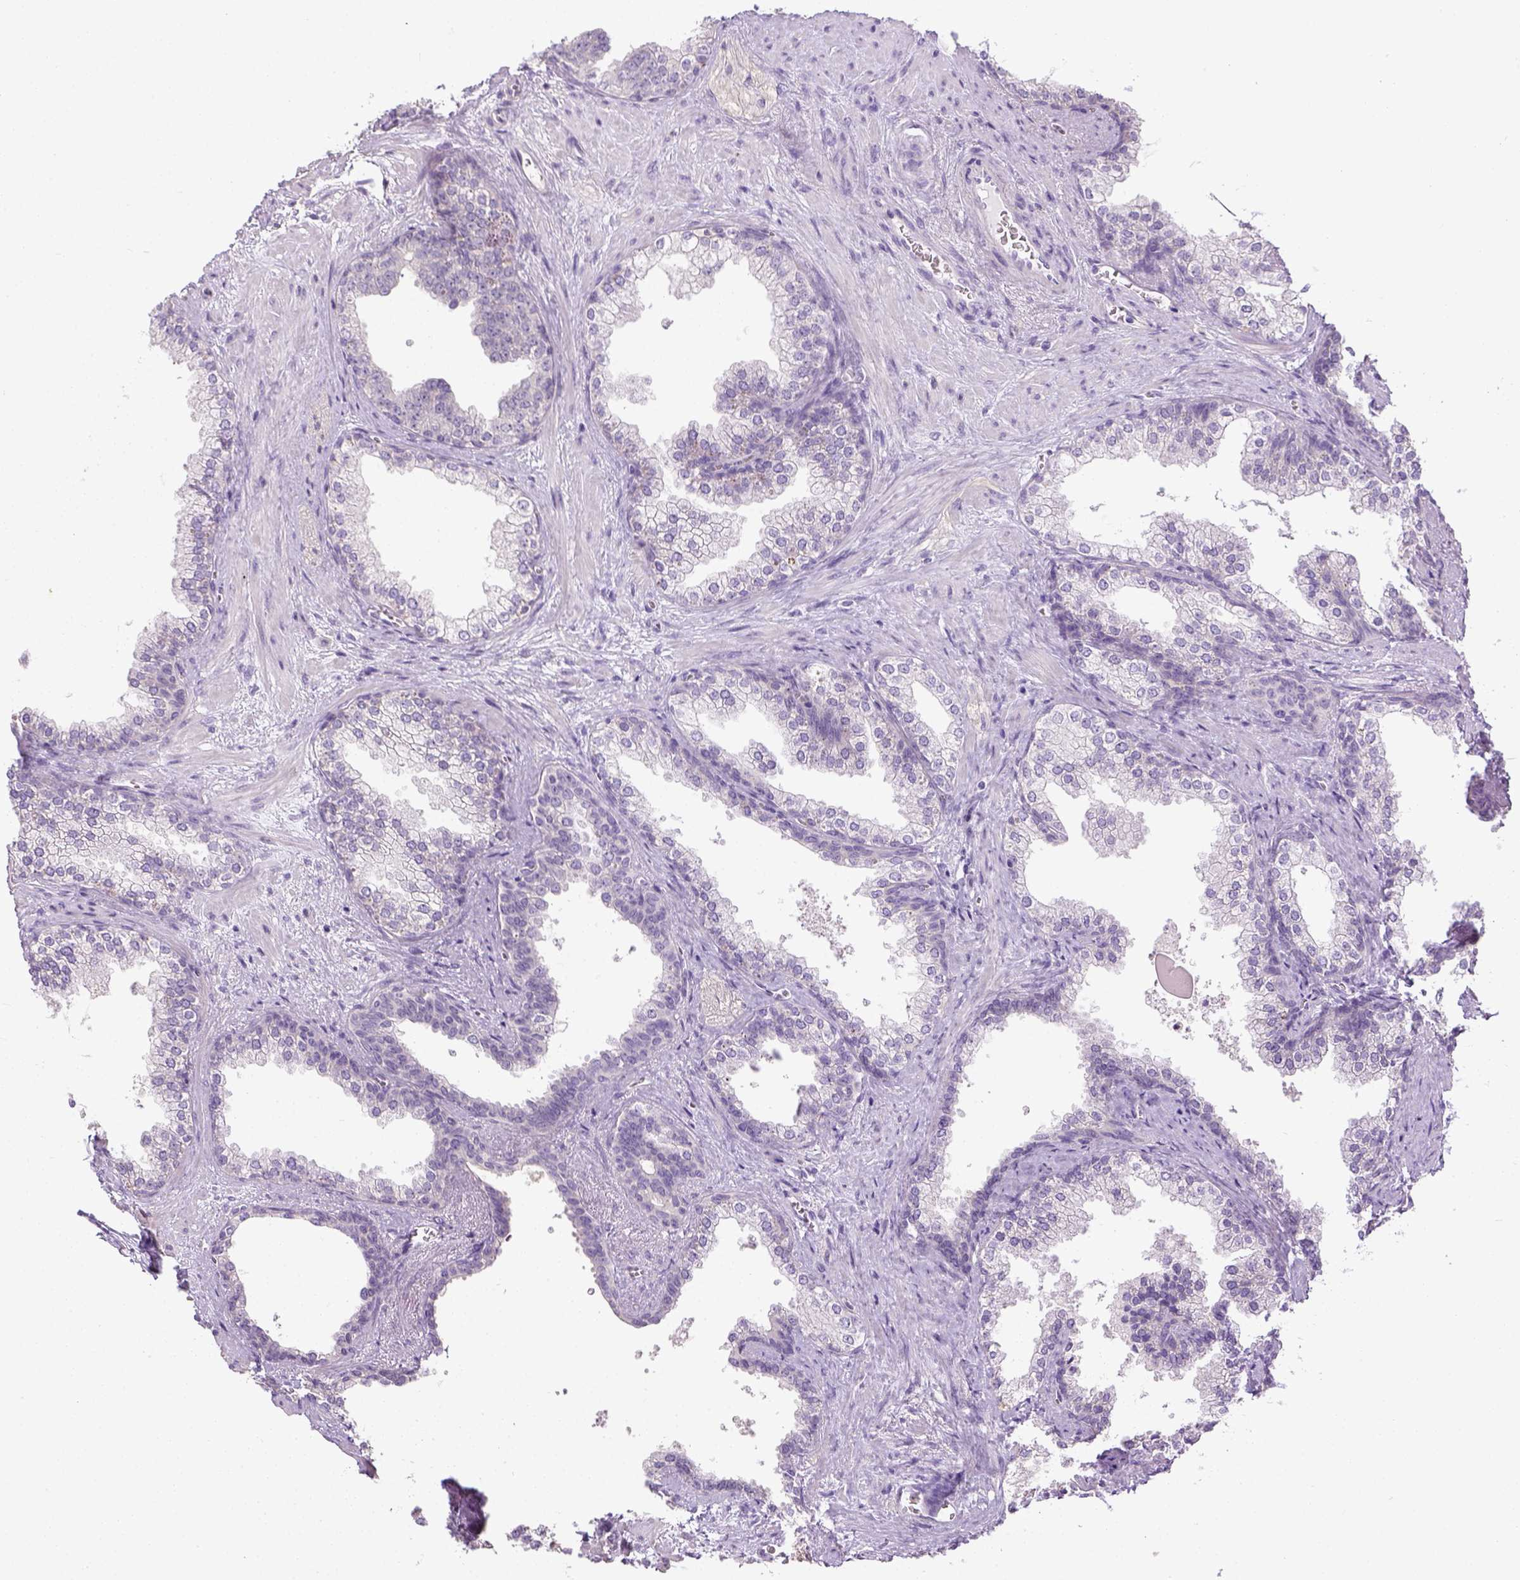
{"staining": {"intensity": "negative", "quantity": "none", "location": "none"}, "tissue": "prostate", "cell_type": "Glandular cells", "image_type": "normal", "snomed": [{"axis": "morphology", "description": "Normal tissue, NOS"}, {"axis": "topography", "description": "Prostate"}], "caption": "IHC of normal prostate exhibits no expression in glandular cells. The staining was performed using DAB to visualize the protein expression in brown, while the nuclei were stained in blue with hematoxylin (Magnification: 20x).", "gene": "LGSN", "patient": {"sex": "male", "age": 79}}